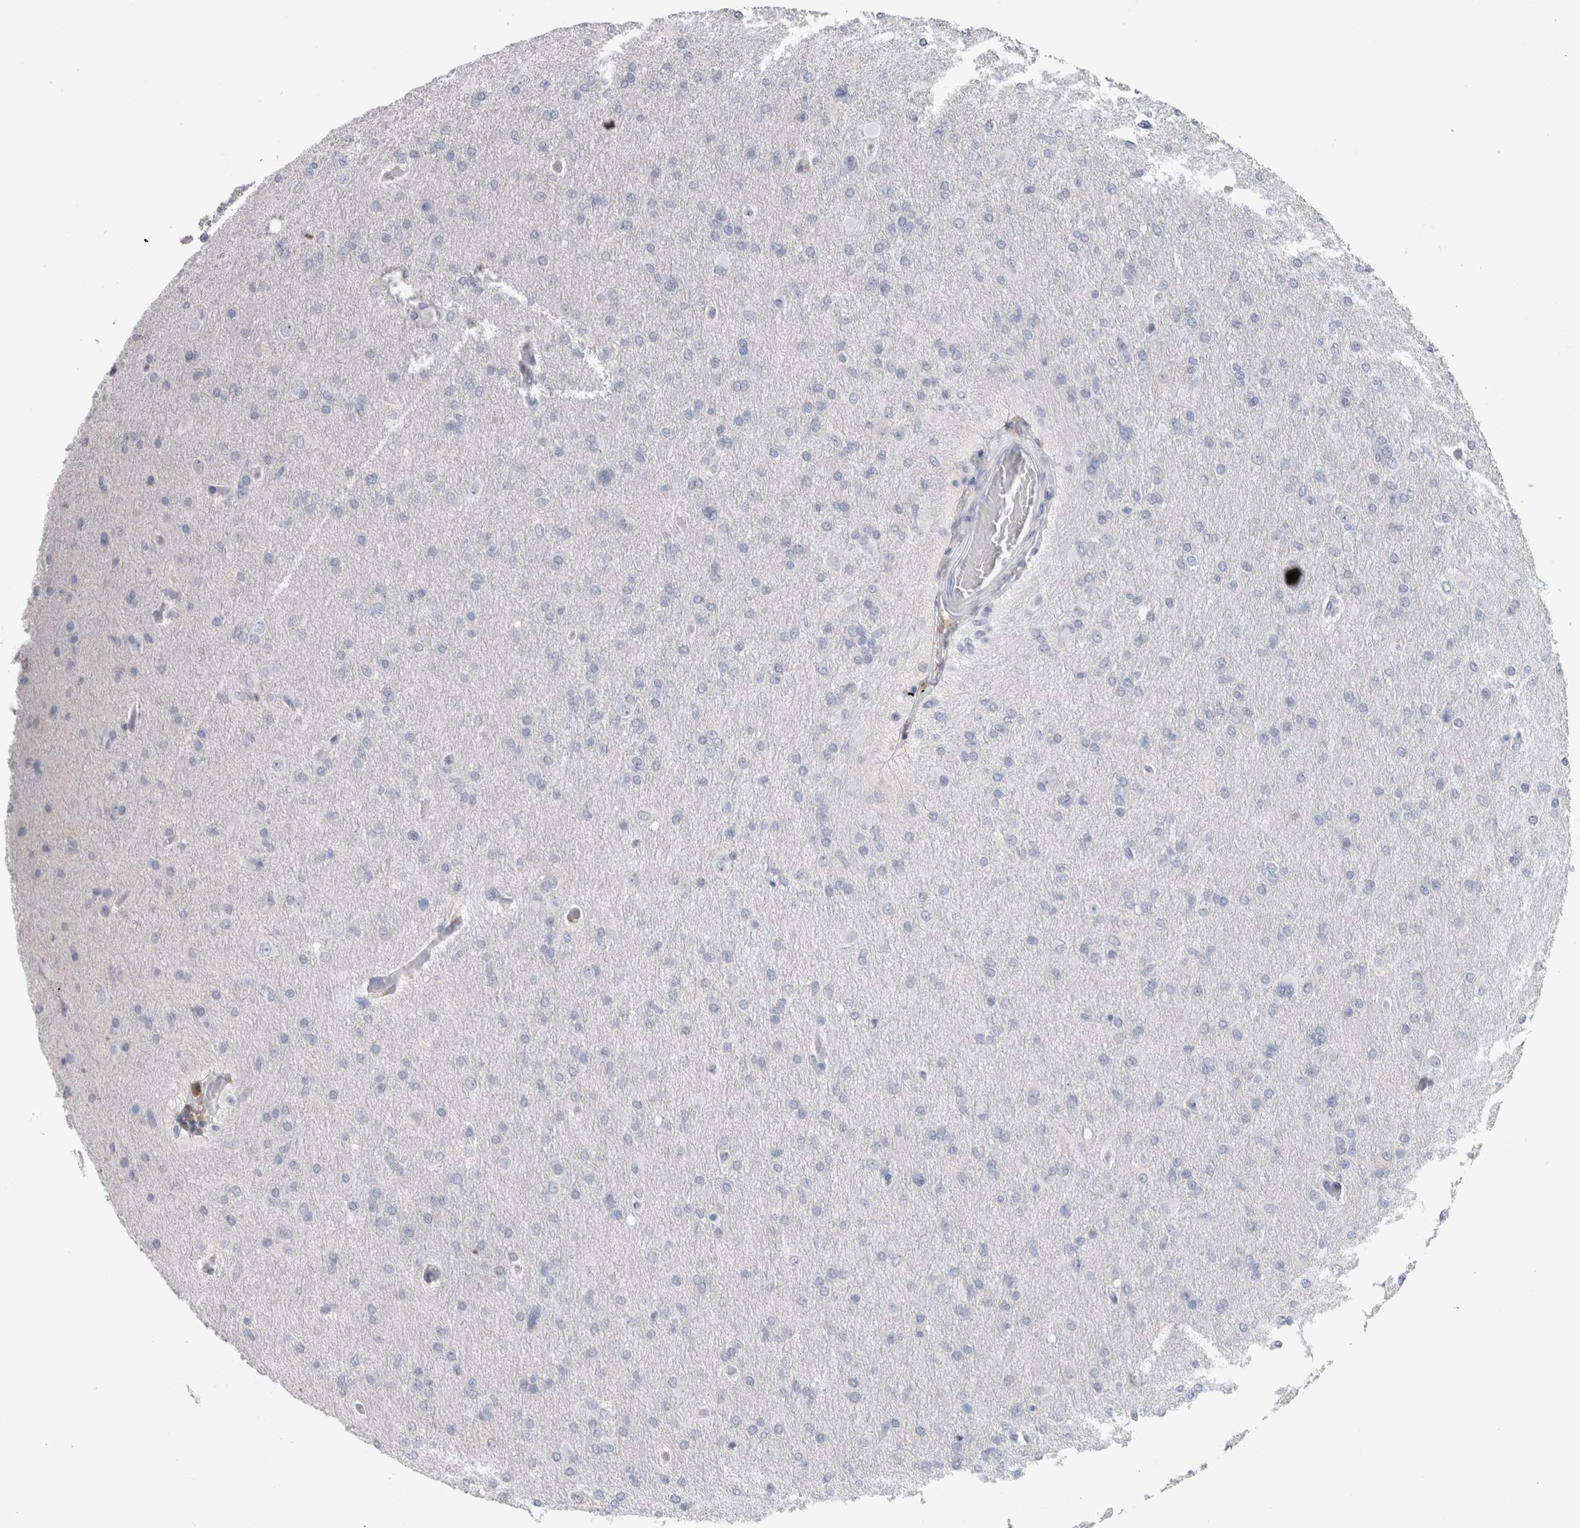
{"staining": {"intensity": "negative", "quantity": "none", "location": "none"}, "tissue": "glioma", "cell_type": "Tumor cells", "image_type": "cancer", "snomed": [{"axis": "morphology", "description": "Glioma, malignant, High grade"}, {"axis": "topography", "description": "Cerebral cortex"}], "caption": "This is a photomicrograph of IHC staining of glioma, which shows no expression in tumor cells.", "gene": "CA8", "patient": {"sex": "female", "age": 36}}